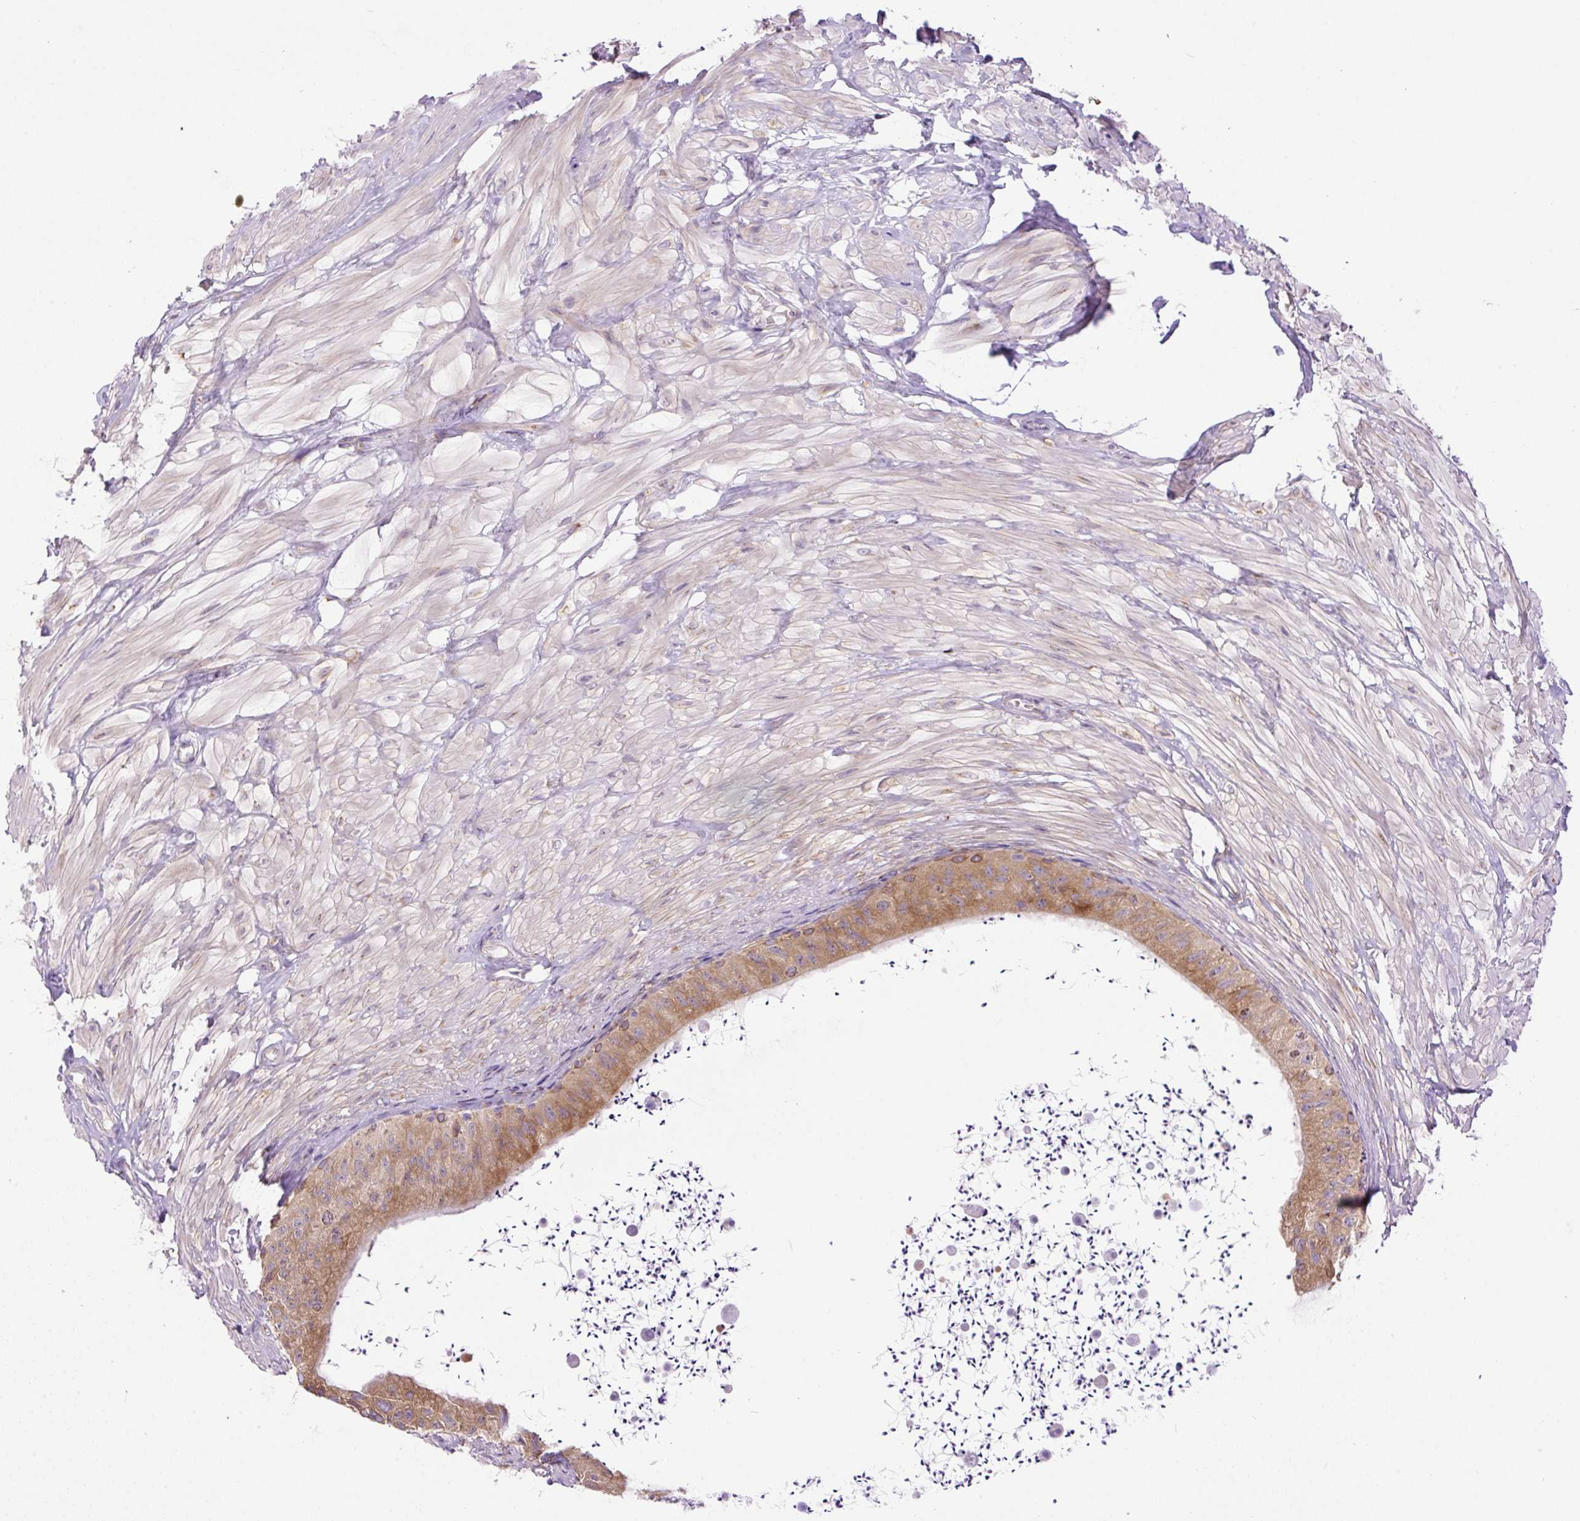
{"staining": {"intensity": "moderate", "quantity": ">75%", "location": "cytoplasmic/membranous"}, "tissue": "epididymis", "cell_type": "Glandular cells", "image_type": "normal", "snomed": [{"axis": "morphology", "description": "Normal tissue, NOS"}, {"axis": "topography", "description": "Epididymis"}, {"axis": "topography", "description": "Peripheral nerve tissue"}], "caption": "The immunohistochemical stain labels moderate cytoplasmic/membranous staining in glandular cells of unremarkable epididymis.", "gene": "POFUT1", "patient": {"sex": "male", "age": 32}}